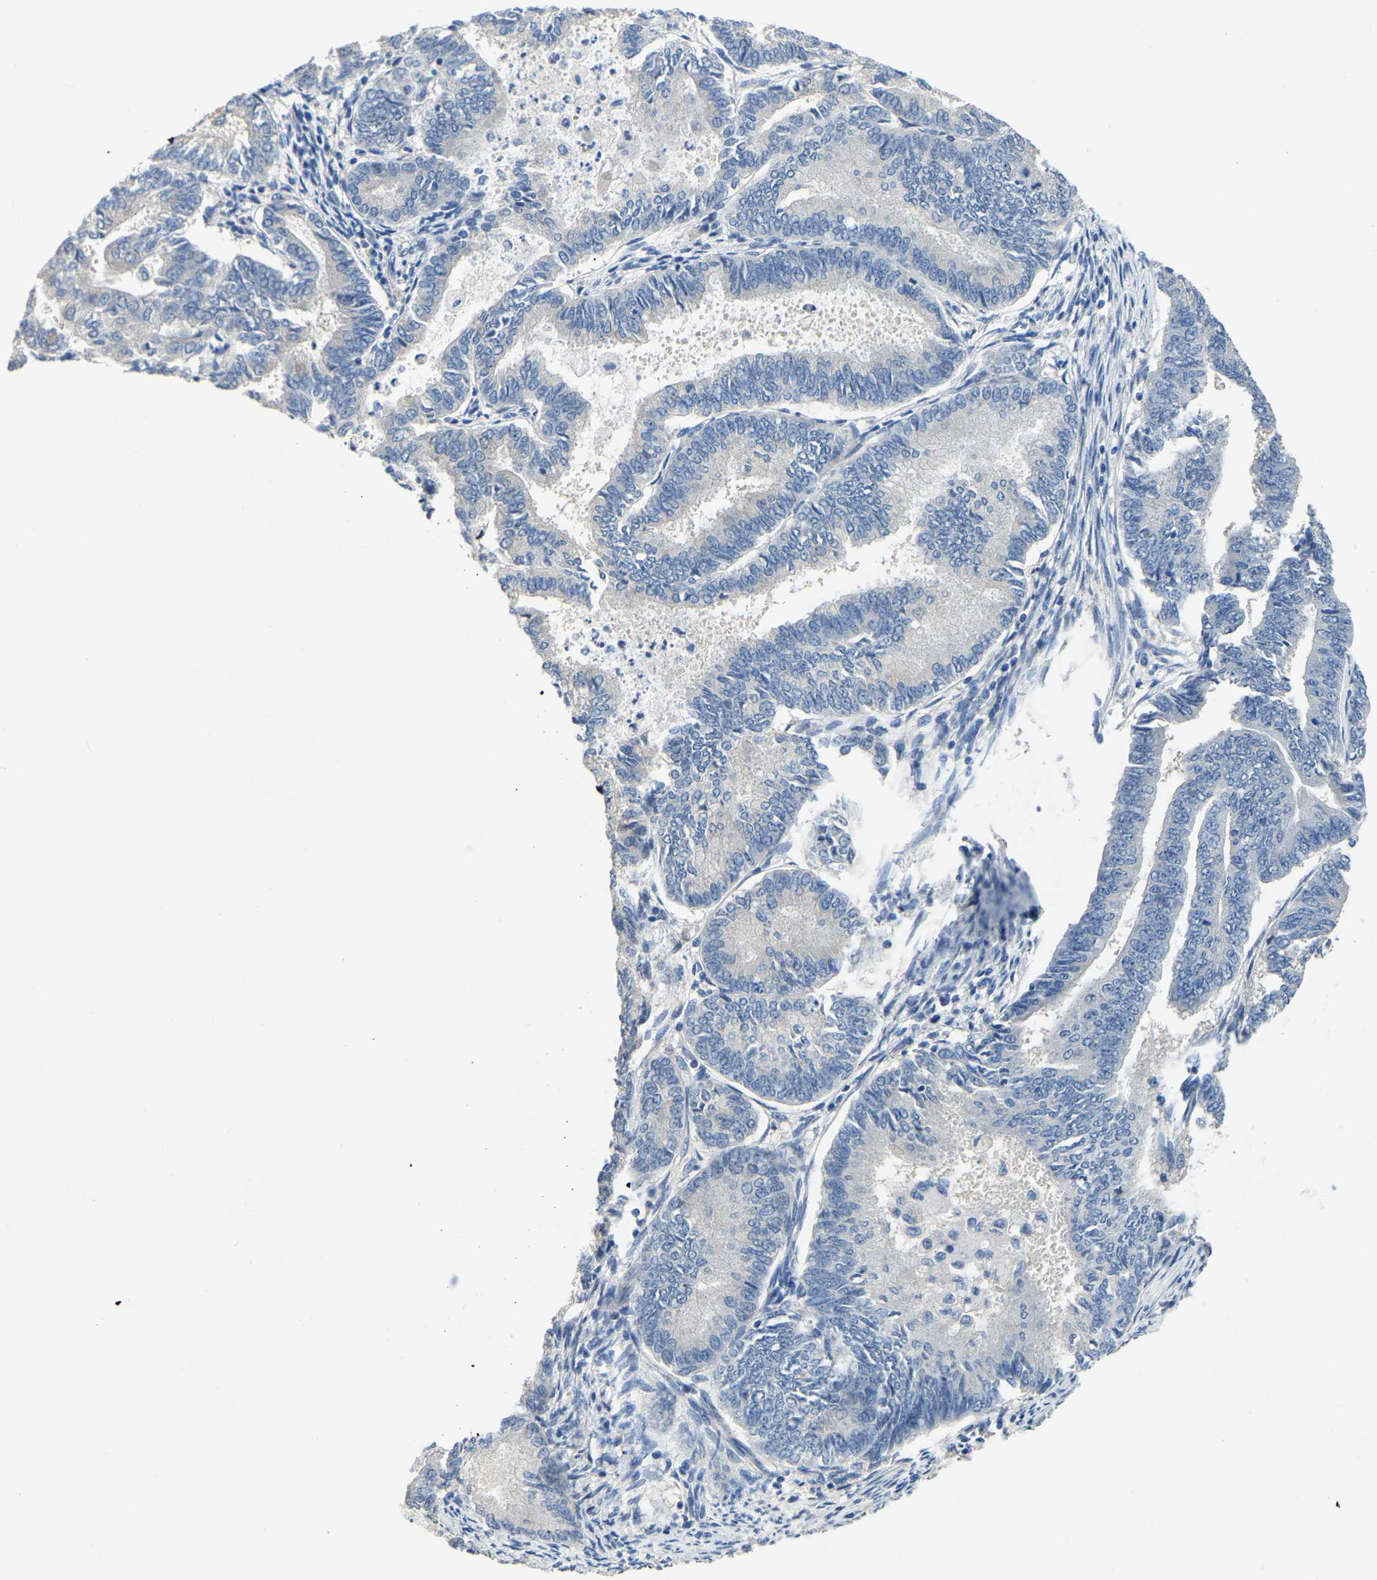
{"staining": {"intensity": "negative", "quantity": "none", "location": "none"}, "tissue": "endometrial cancer", "cell_type": "Tumor cells", "image_type": "cancer", "snomed": [{"axis": "morphology", "description": "Adenocarcinoma, NOS"}, {"axis": "topography", "description": "Endometrium"}], "caption": "The image exhibits no staining of tumor cells in endometrial adenocarcinoma.", "gene": "HIGD2B", "patient": {"sex": "female", "age": 86}}